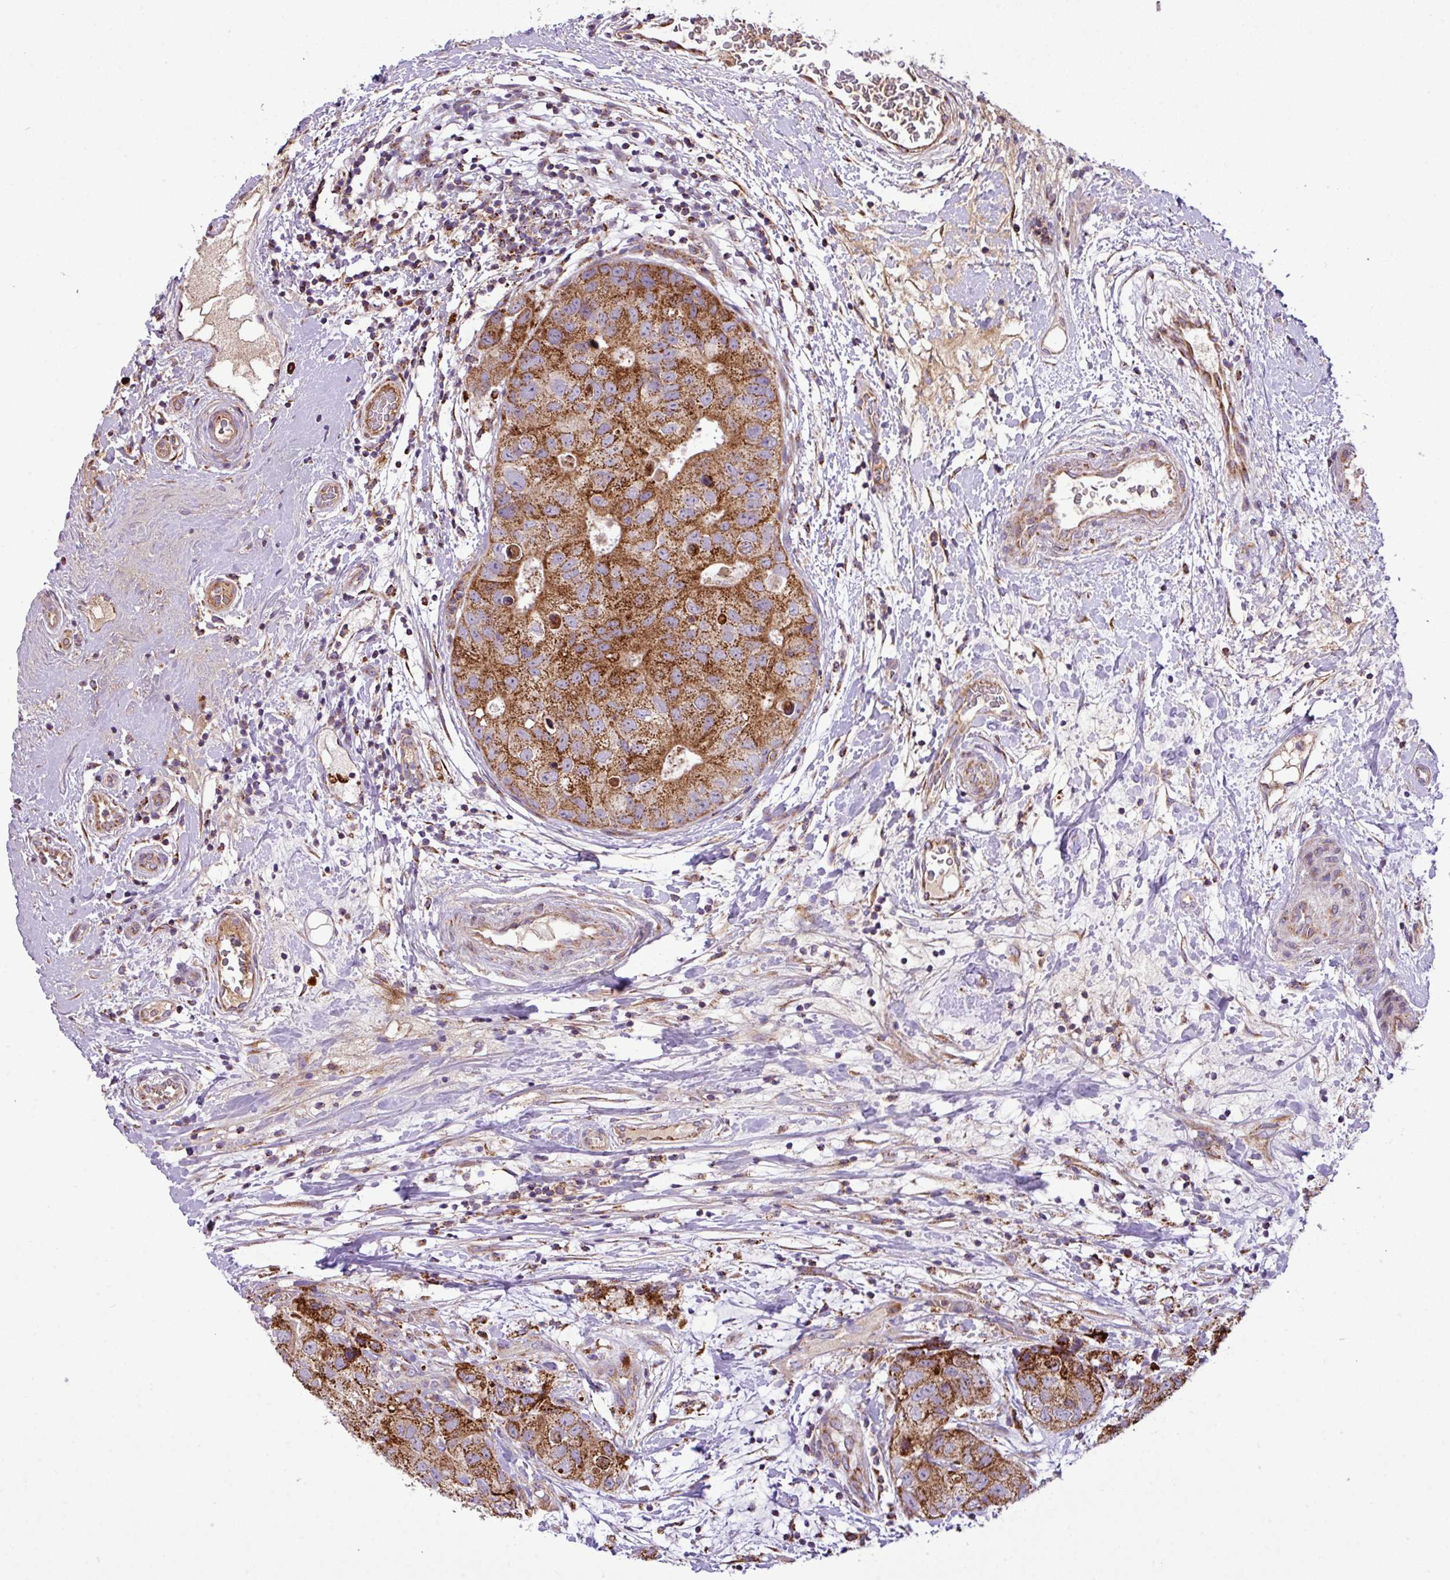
{"staining": {"intensity": "strong", "quantity": ">75%", "location": "cytoplasmic/membranous"}, "tissue": "breast cancer", "cell_type": "Tumor cells", "image_type": "cancer", "snomed": [{"axis": "morphology", "description": "Duct carcinoma"}, {"axis": "topography", "description": "Breast"}], "caption": "The histopathology image displays a brown stain indicating the presence of a protein in the cytoplasmic/membranous of tumor cells in infiltrating ductal carcinoma (breast).", "gene": "ZNF569", "patient": {"sex": "female", "age": 62}}